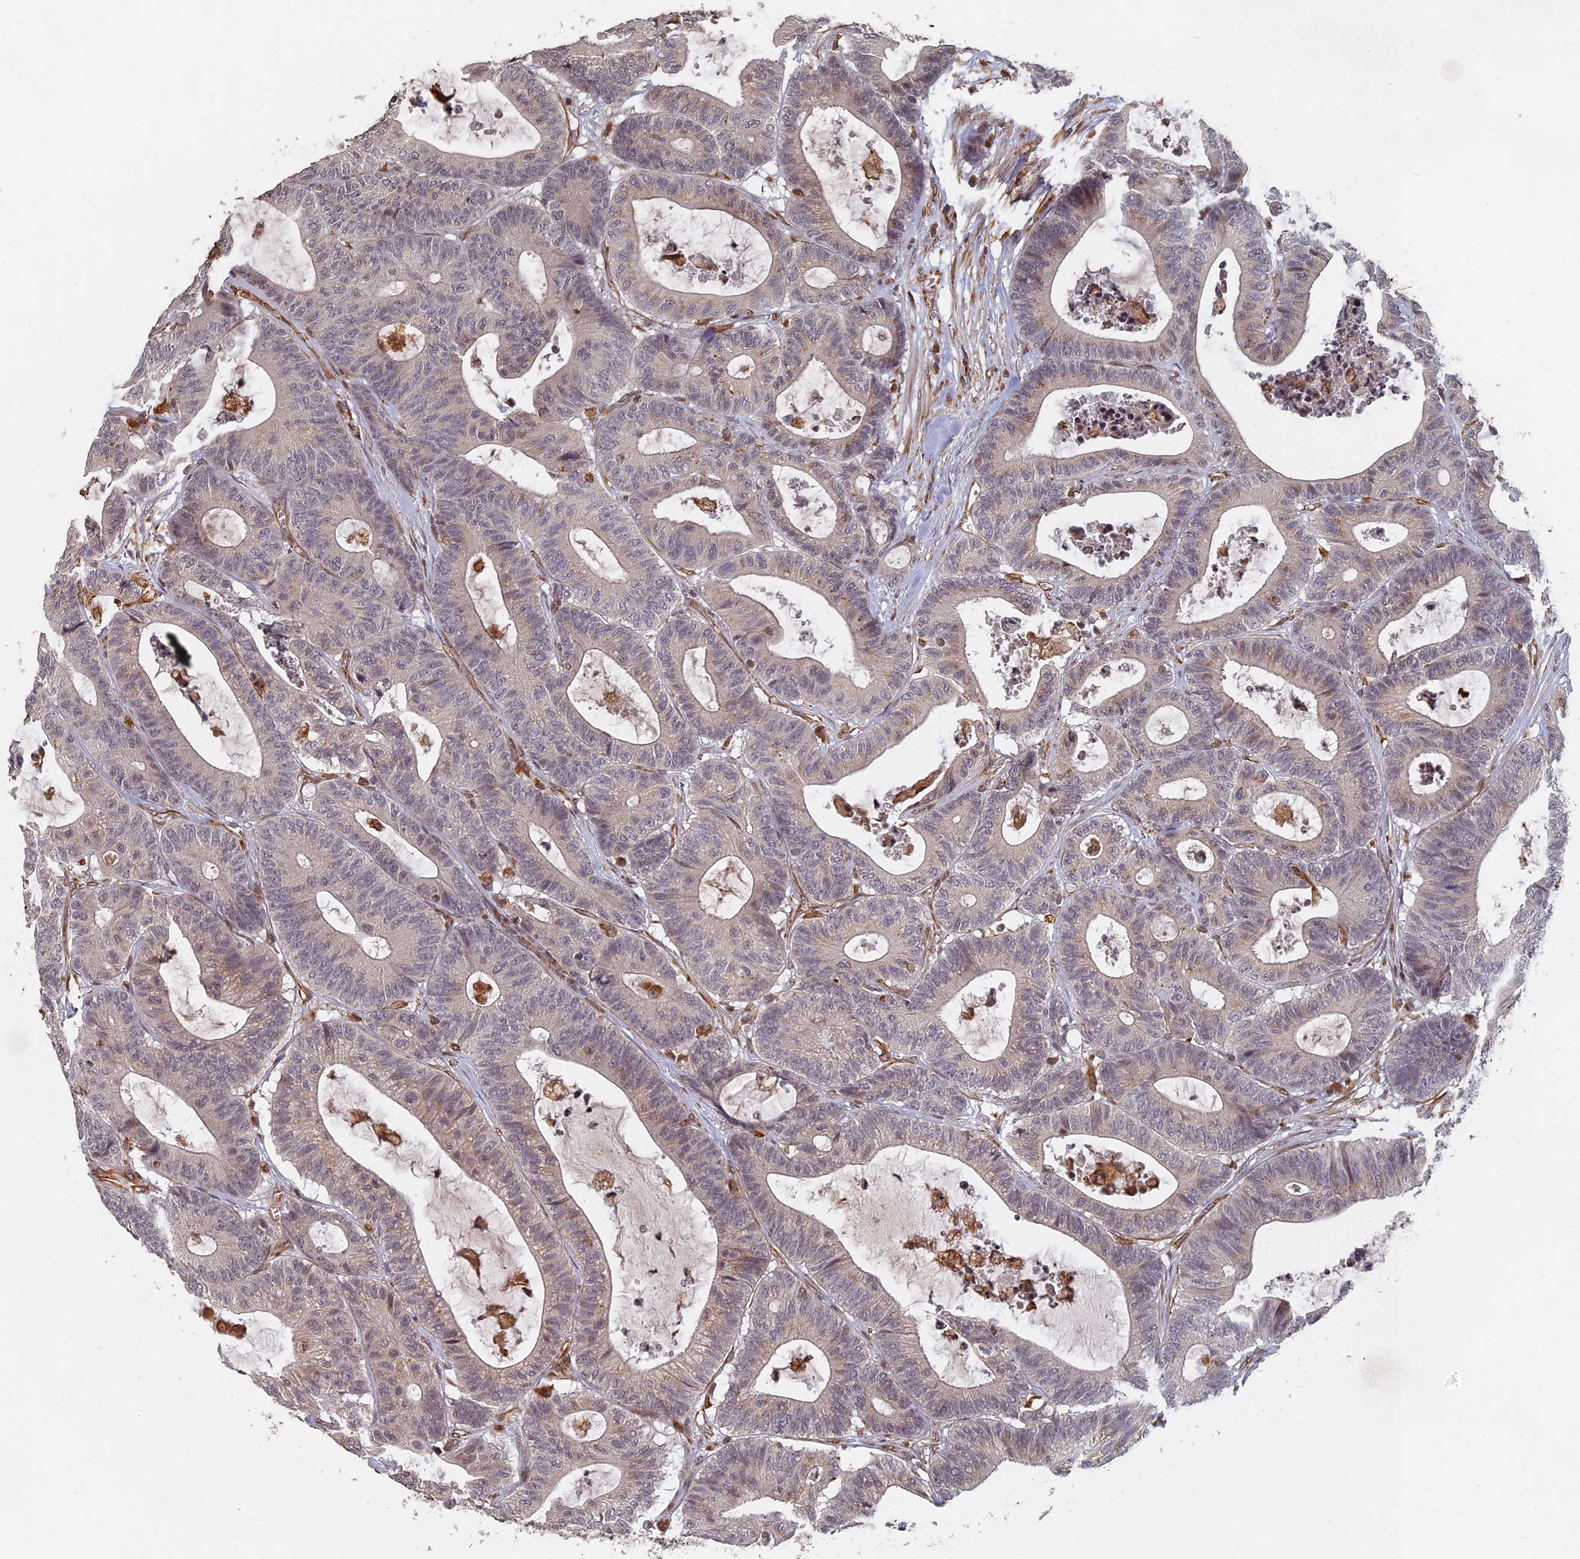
{"staining": {"intensity": "weak", "quantity": "<25%", "location": "cytoplasmic/membranous"}, "tissue": "colorectal cancer", "cell_type": "Tumor cells", "image_type": "cancer", "snomed": [{"axis": "morphology", "description": "Adenocarcinoma, NOS"}, {"axis": "topography", "description": "Colon"}], "caption": "The micrograph shows no staining of tumor cells in adenocarcinoma (colorectal). (Stains: DAB (3,3'-diaminobenzidine) immunohistochemistry (IHC) with hematoxylin counter stain, Microscopy: brightfield microscopy at high magnification).", "gene": "ABCB10", "patient": {"sex": "female", "age": 84}}